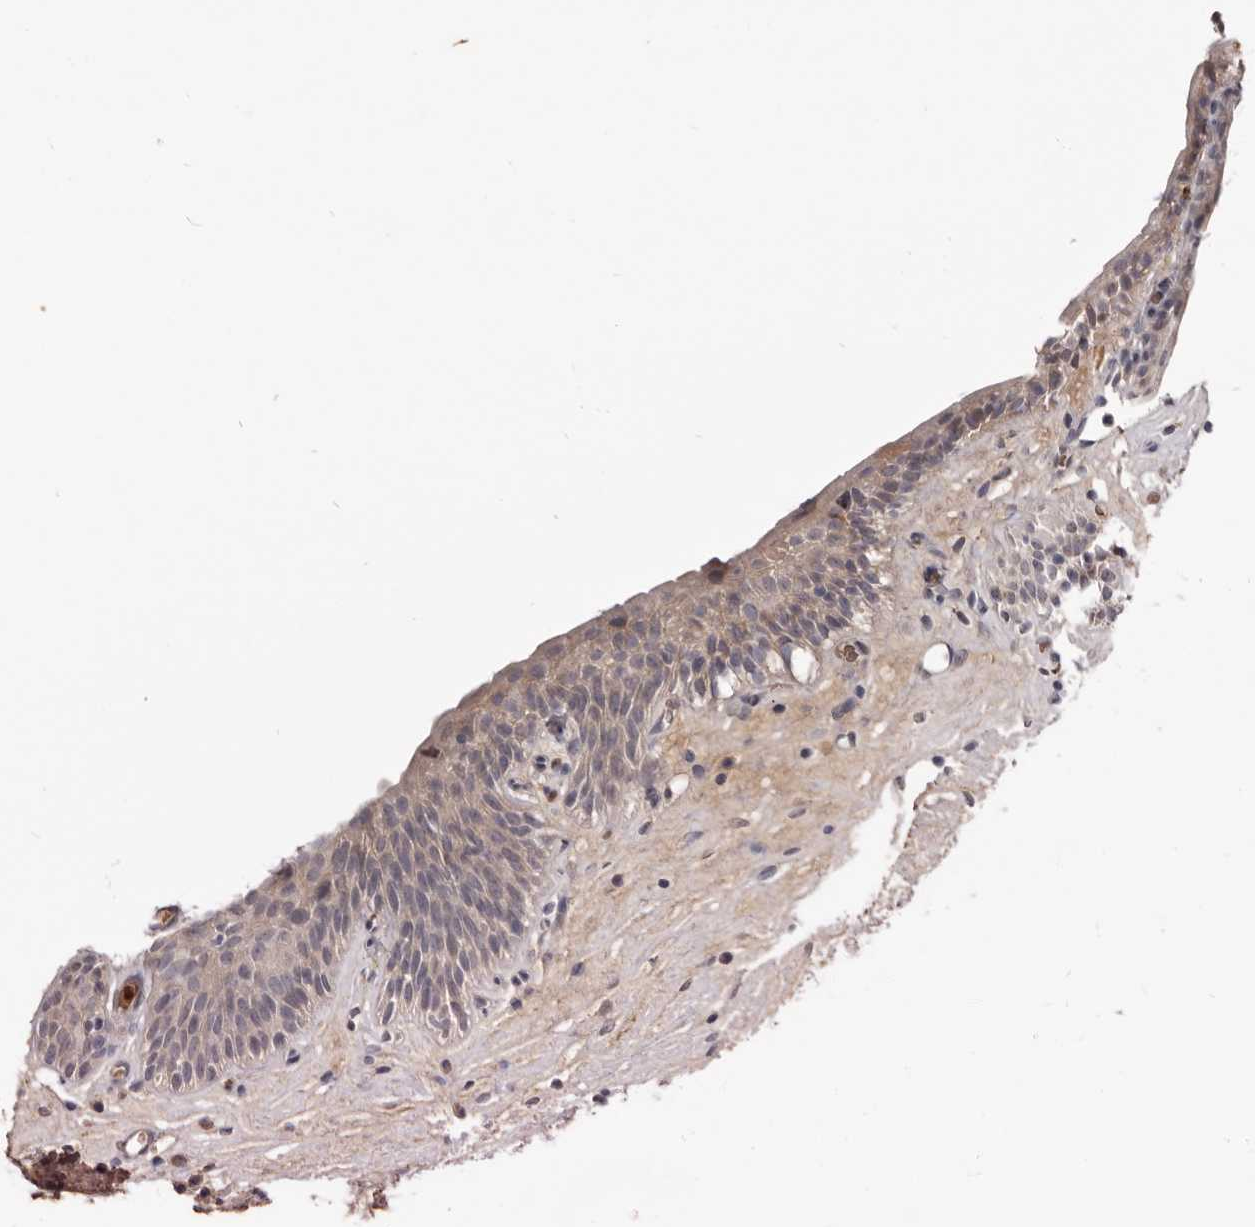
{"staining": {"intensity": "weak", "quantity": "<25%", "location": "cytoplasmic/membranous"}, "tissue": "urinary bladder", "cell_type": "Urothelial cells", "image_type": "normal", "snomed": [{"axis": "morphology", "description": "Normal tissue, NOS"}, {"axis": "topography", "description": "Urinary bladder"}], "caption": "An IHC image of normal urinary bladder is shown. There is no staining in urothelial cells of urinary bladder. The staining is performed using DAB brown chromogen with nuclei counter-stained in using hematoxylin.", "gene": "NENF", "patient": {"sex": "male", "age": 83}}